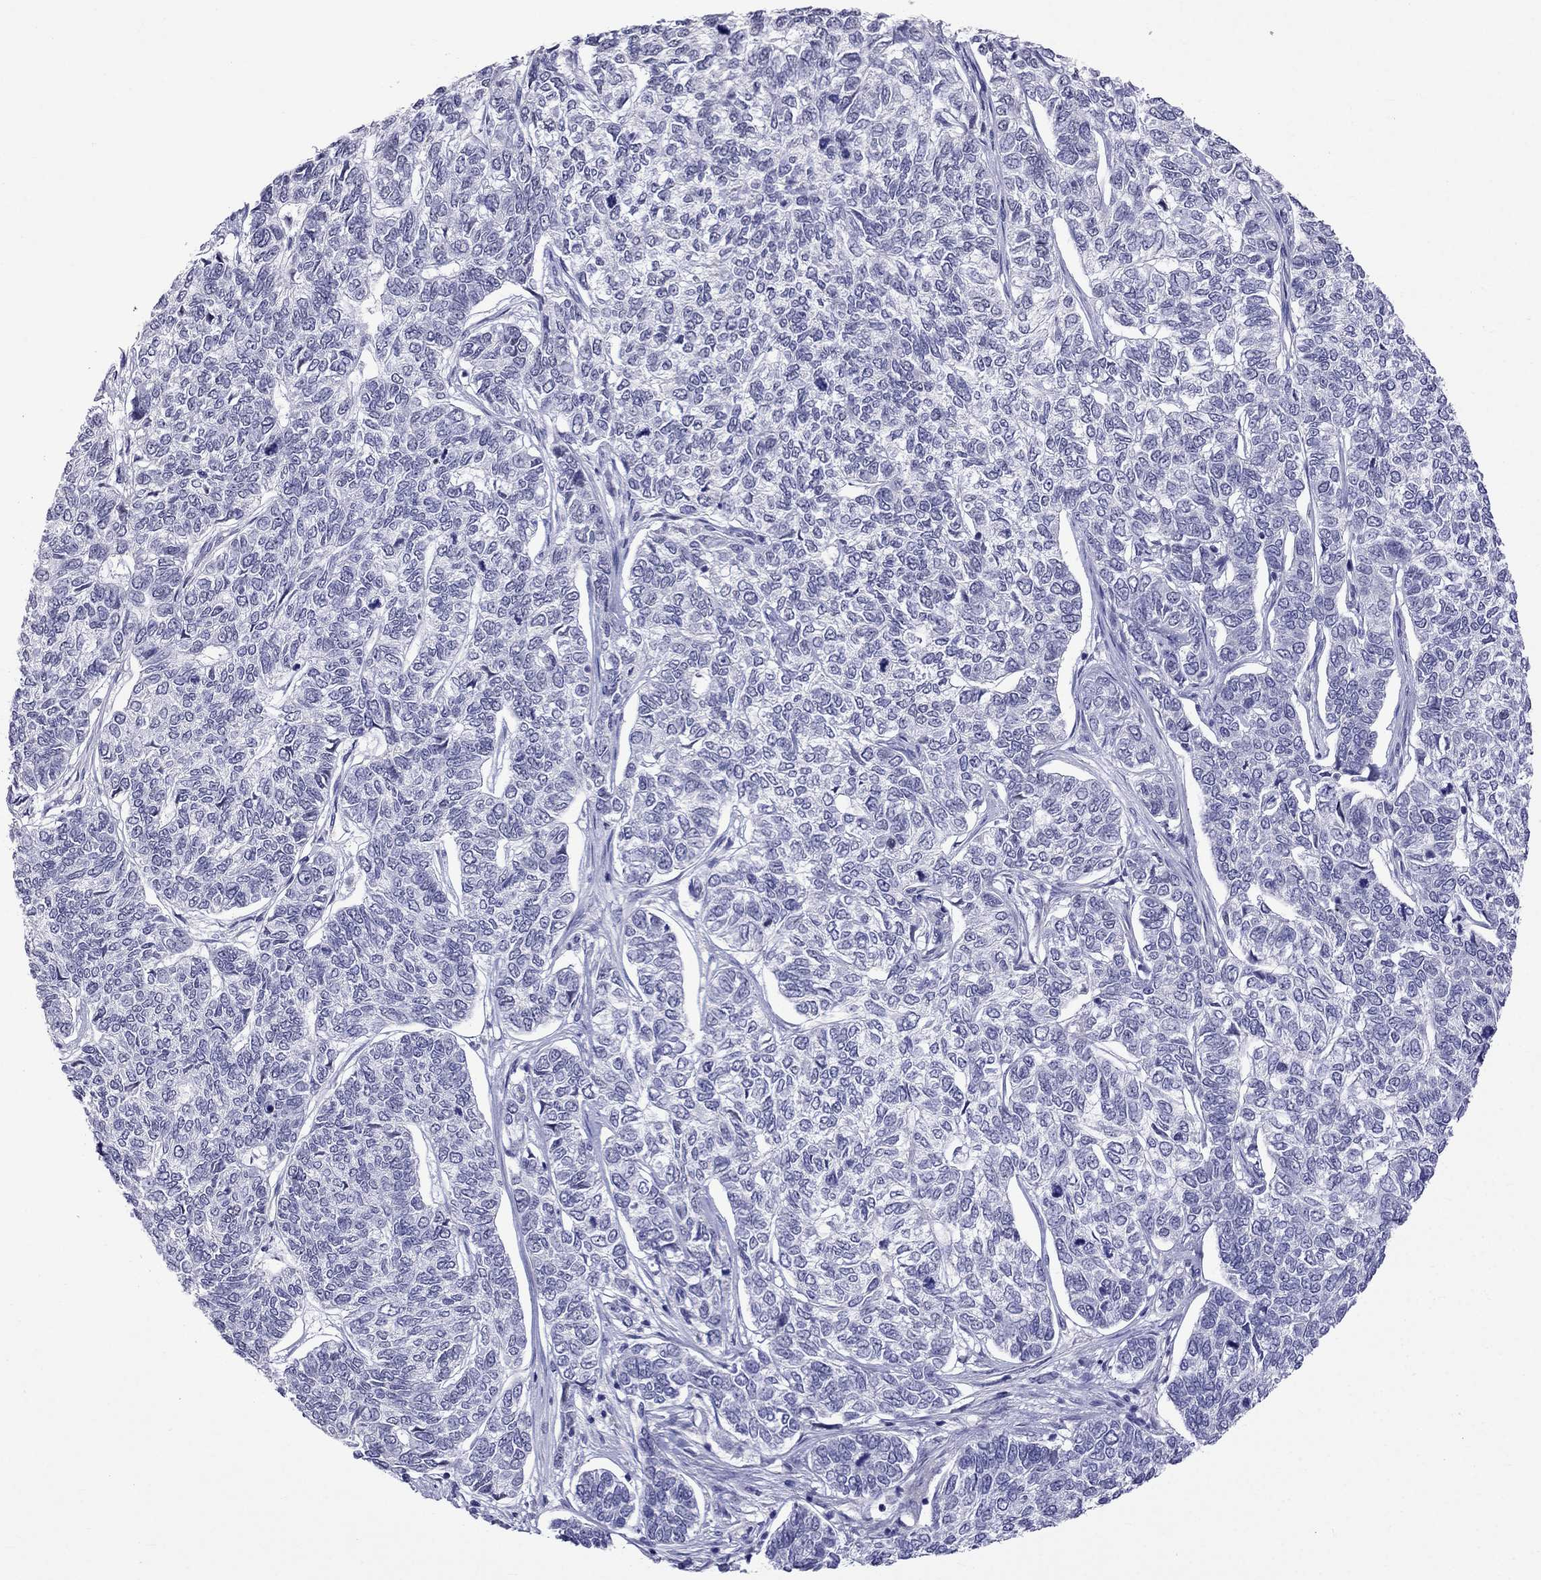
{"staining": {"intensity": "negative", "quantity": "none", "location": "none"}, "tissue": "skin cancer", "cell_type": "Tumor cells", "image_type": "cancer", "snomed": [{"axis": "morphology", "description": "Basal cell carcinoma"}, {"axis": "topography", "description": "Skin"}], "caption": "The immunohistochemistry image has no significant expression in tumor cells of skin basal cell carcinoma tissue.", "gene": "MGP", "patient": {"sex": "female", "age": 65}}